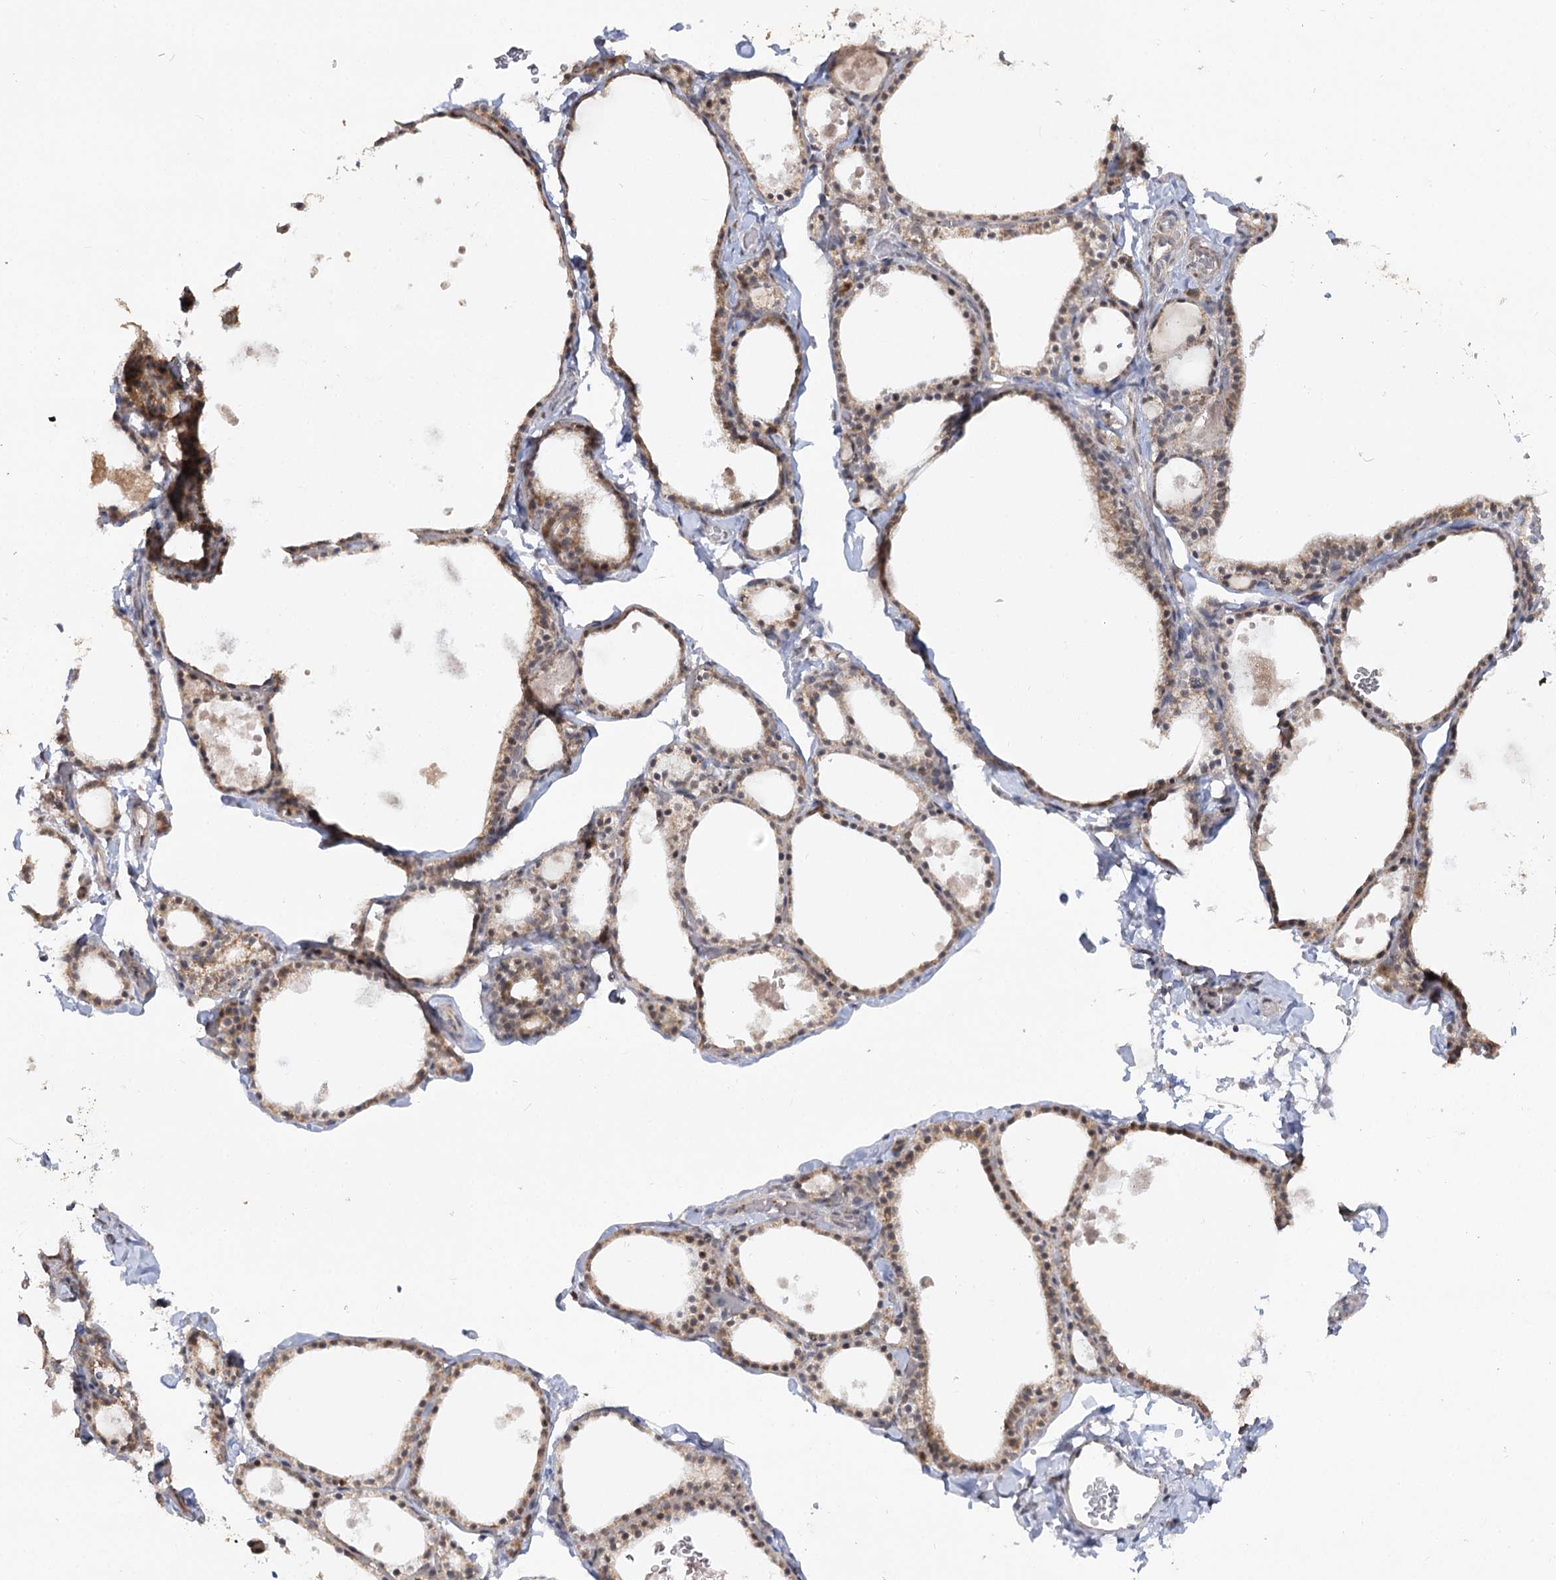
{"staining": {"intensity": "moderate", "quantity": ">75%", "location": "cytoplasmic/membranous,nuclear"}, "tissue": "thyroid gland", "cell_type": "Glandular cells", "image_type": "normal", "snomed": [{"axis": "morphology", "description": "Normal tissue, NOS"}, {"axis": "topography", "description": "Thyroid gland"}], "caption": "IHC micrograph of benign human thyroid gland stained for a protein (brown), which reveals medium levels of moderate cytoplasmic/membranous,nuclear expression in about >75% of glandular cells.", "gene": "RUFY4", "patient": {"sex": "male", "age": 56}}